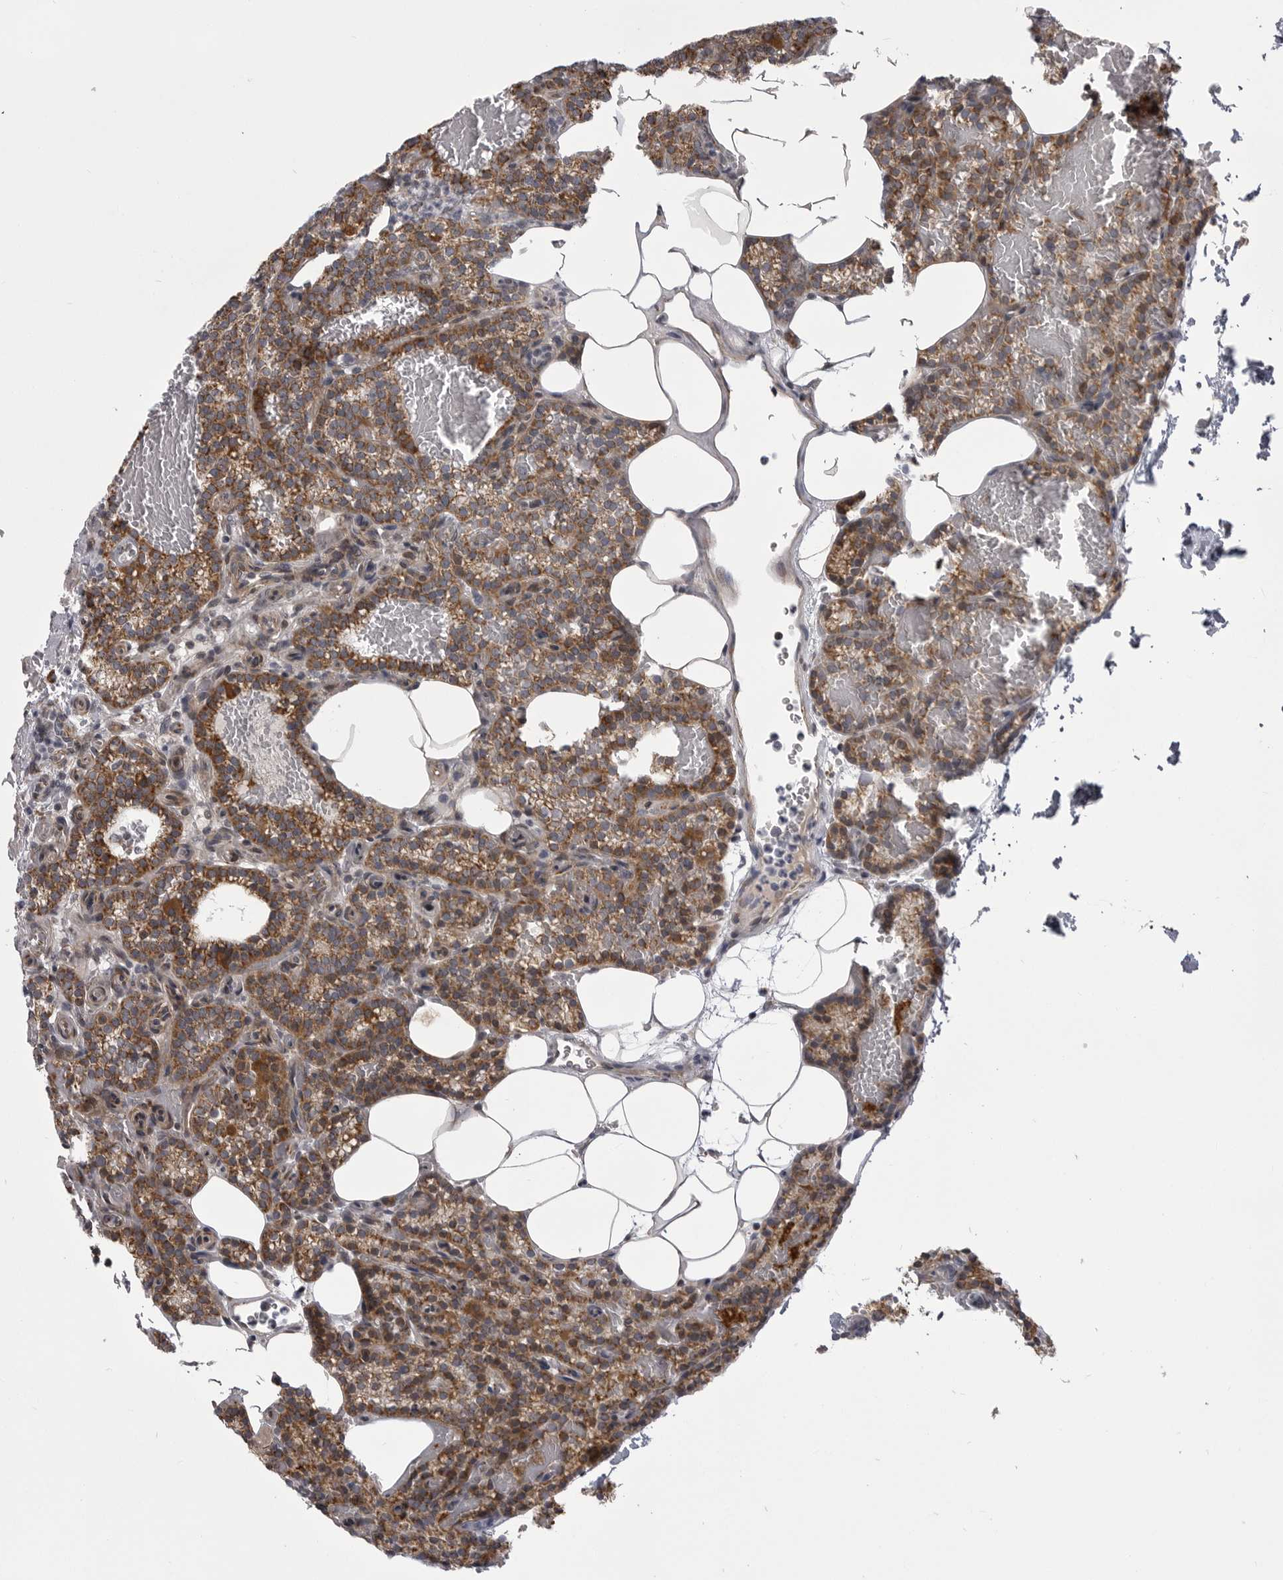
{"staining": {"intensity": "moderate", "quantity": ">75%", "location": "cytoplasmic/membranous"}, "tissue": "parathyroid gland", "cell_type": "Glandular cells", "image_type": "normal", "snomed": [{"axis": "morphology", "description": "Normal tissue, NOS"}, {"axis": "topography", "description": "Parathyroid gland"}], "caption": "A high-resolution histopathology image shows immunohistochemistry (IHC) staining of unremarkable parathyroid gland, which displays moderate cytoplasmic/membranous expression in about >75% of glandular cells.", "gene": "TMPRSS11F", "patient": {"sex": "male", "age": 58}}